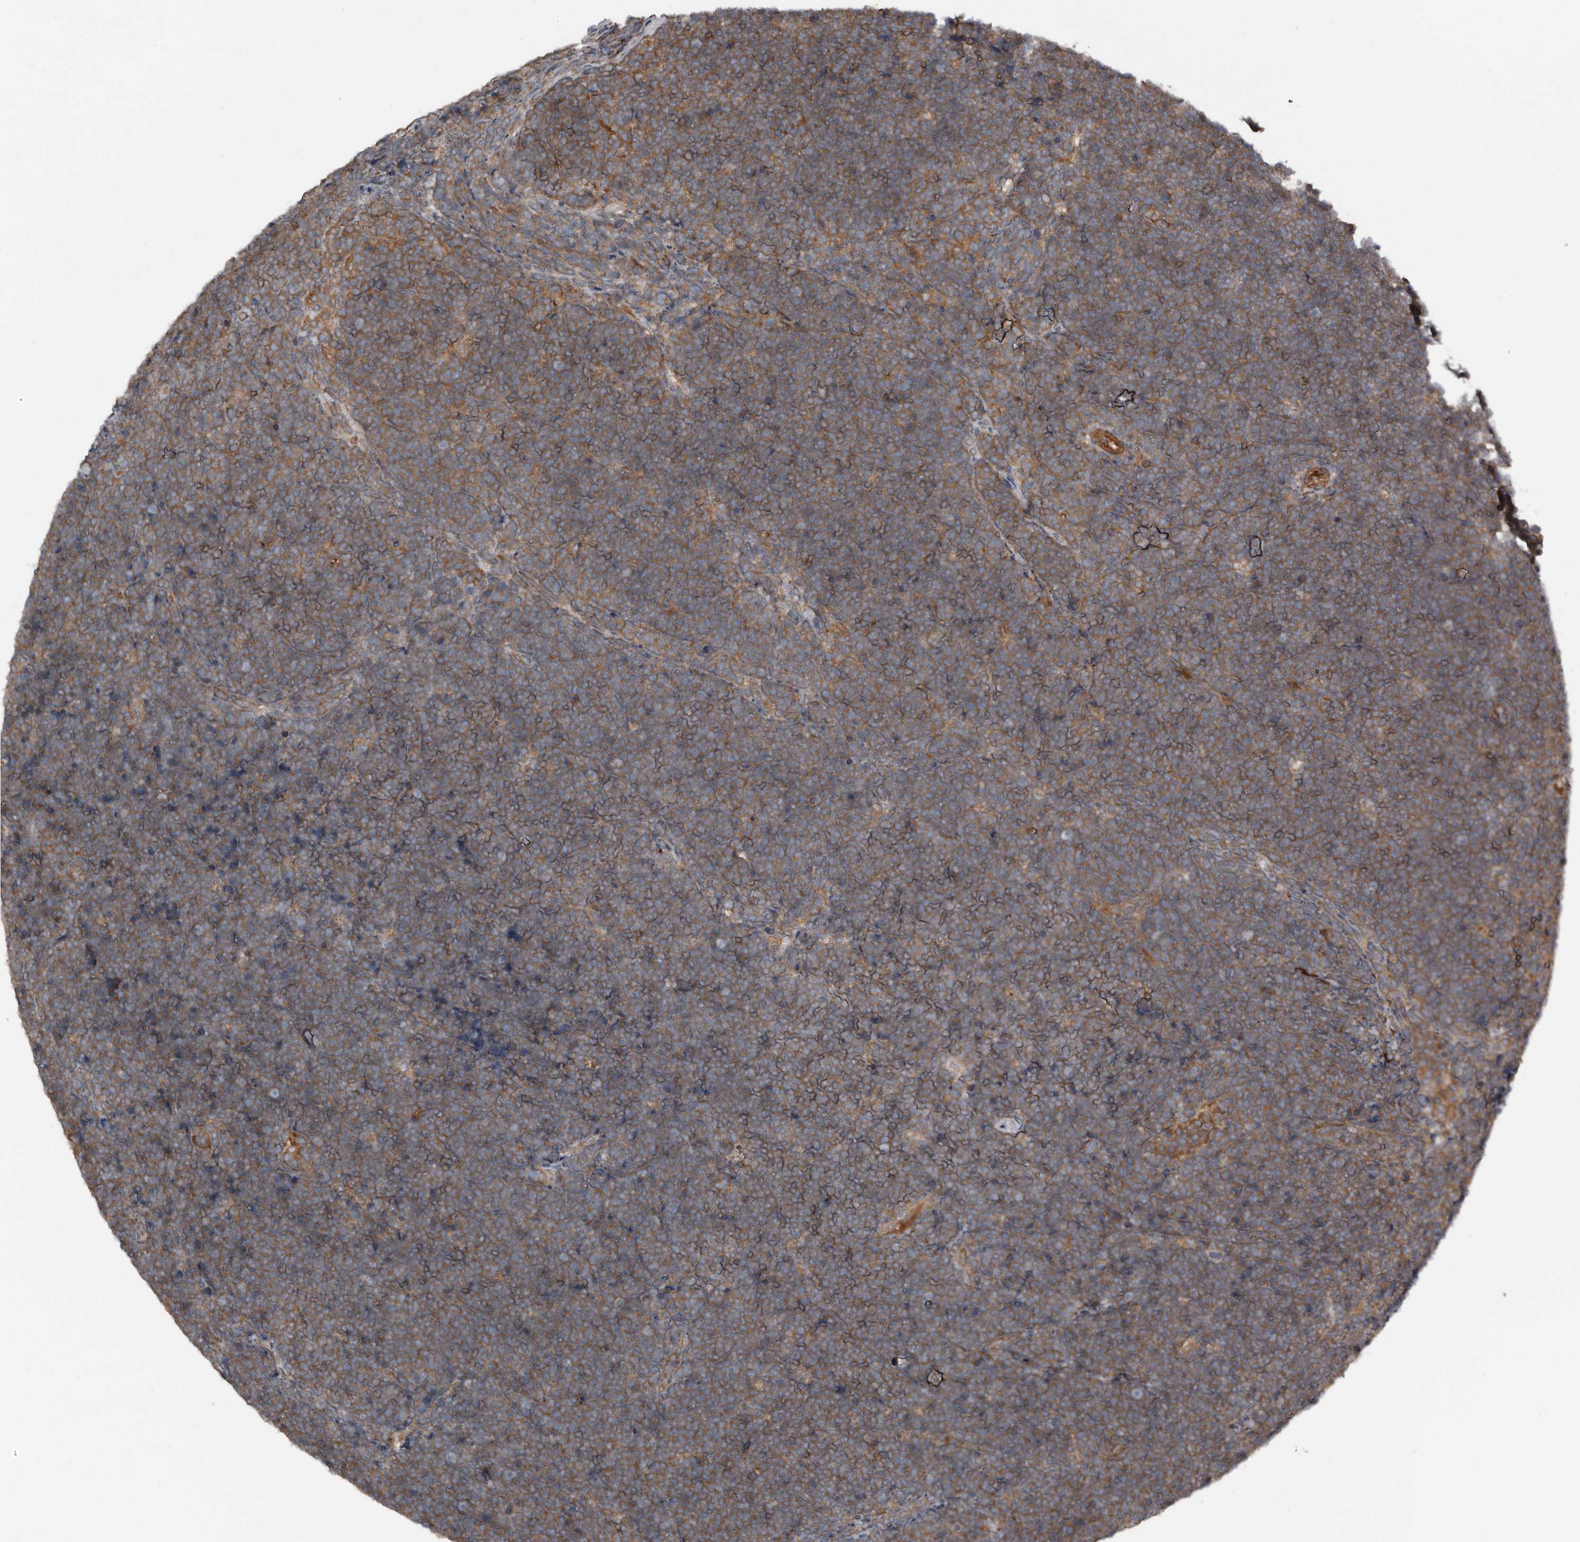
{"staining": {"intensity": "weak", "quantity": "<25%", "location": "cytoplasmic/membranous"}, "tissue": "lymphoma", "cell_type": "Tumor cells", "image_type": "cancer", "snomed": [{"axis": "morphology", "description": "Malignant lymphoma, non-Hodgkin's type, High grade"}, {"axis": "topography", "description": "Lymph node"}], "caption": "The photomicrograph shows no significant positivity in tumor cells of lymphoma. The staining was performed using DAB (3,3'-diaminobenzidine) to visualize the protein expression in brown, while the nuclei were stained in blue with hematoxylin (Magnification: 20x).", "gene": "DNAJB4", "patient": {"sex": "male", "age": 13}}